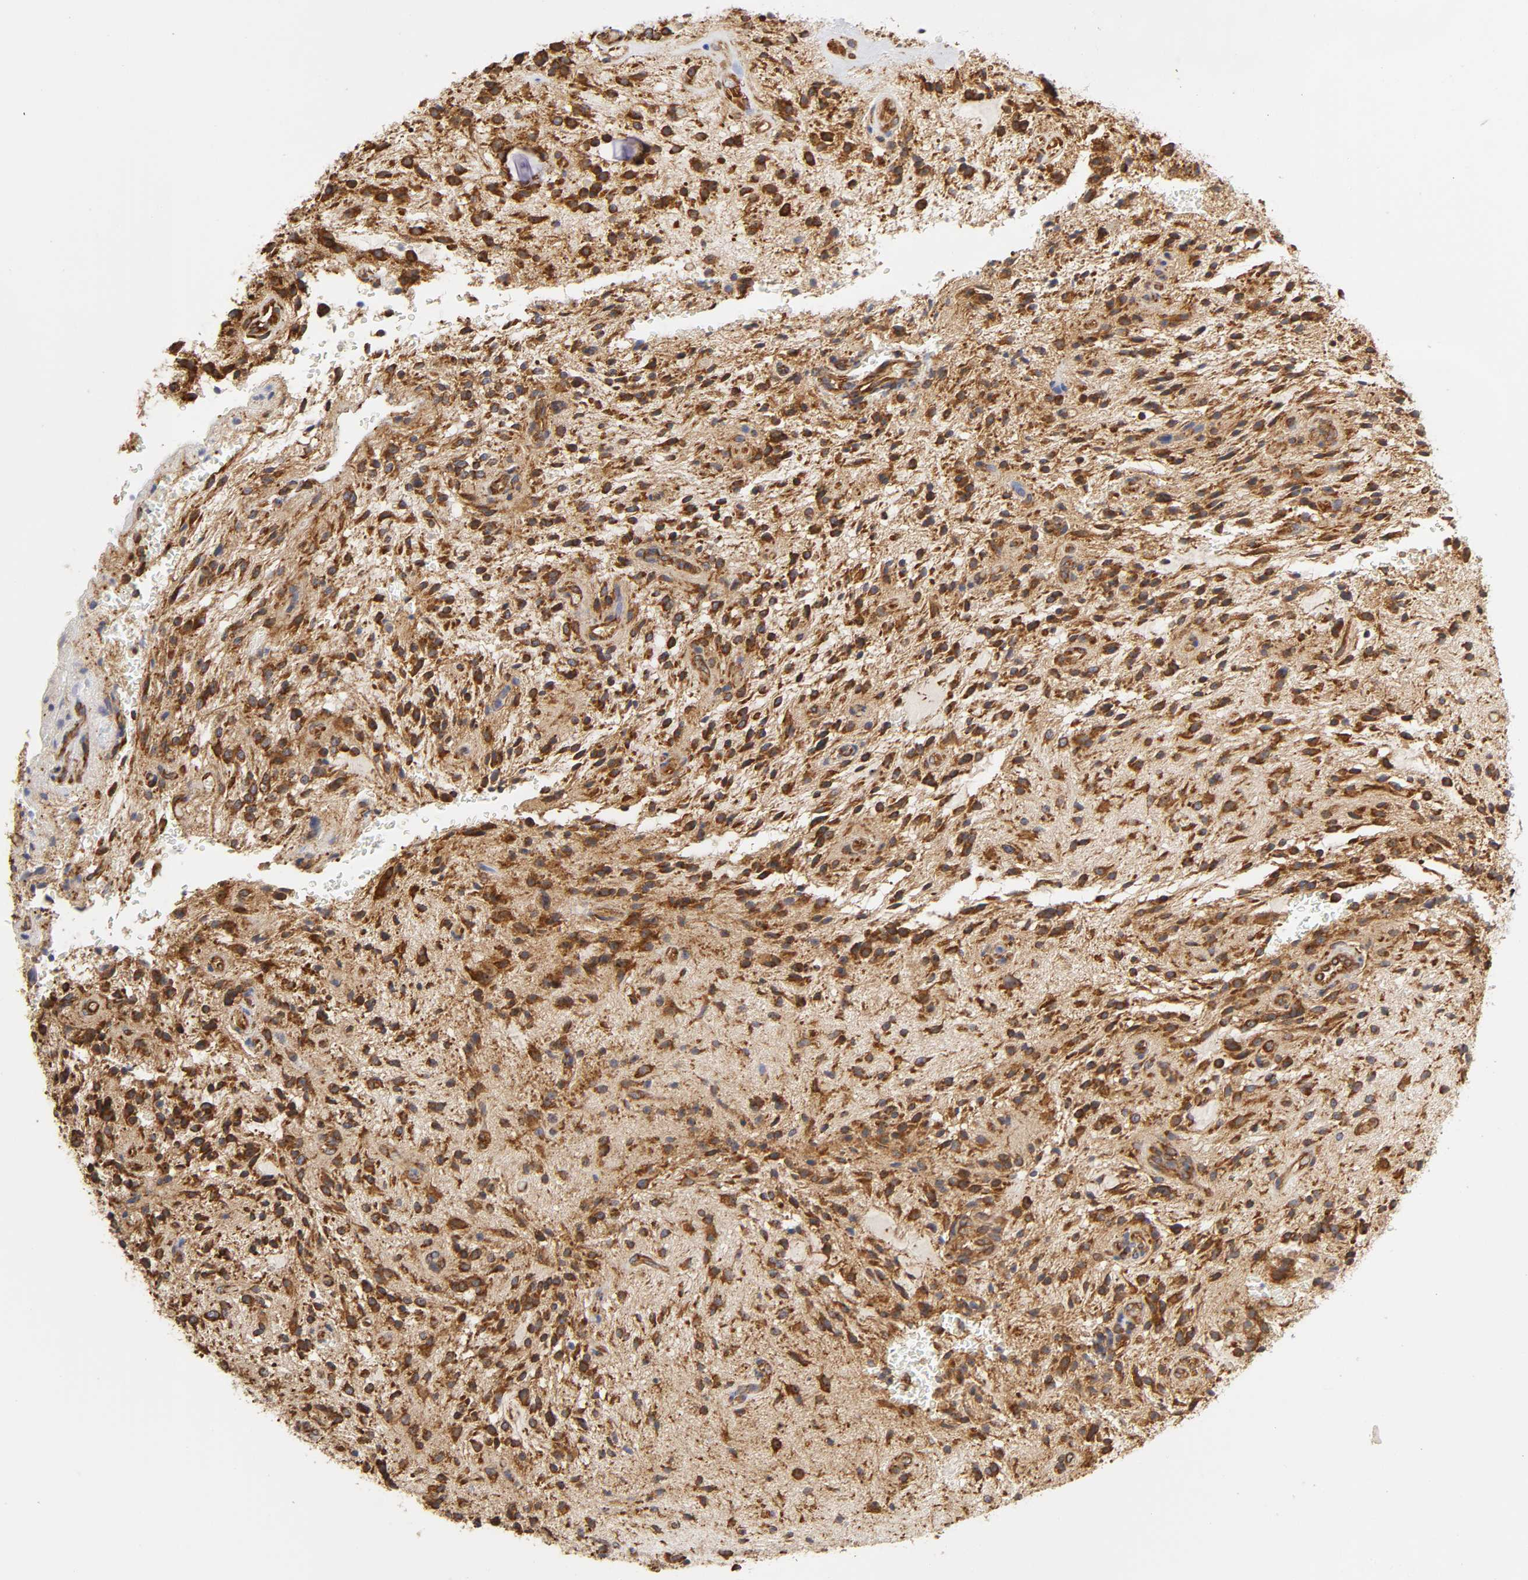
{"staining": {"intensity": "strong", "quantity": ">75%", "location": "cytoplasmic/membranous"}, "tissue": "glioma", "cell_type": "Tumor cells", "image_type": "cancer", "snomed": [{"axis": "morphology", "description": "Glioma, malignant, NOS"}, {"axis": "topography", "description": "Cerebellum"}], "caption": "The immunohistochemical stain labels strong cytoplasmic/membranous expression in tumor cells of glioma tissue.", "gene": "RPL14", "patient": {"sex": "female", "age": 10}}